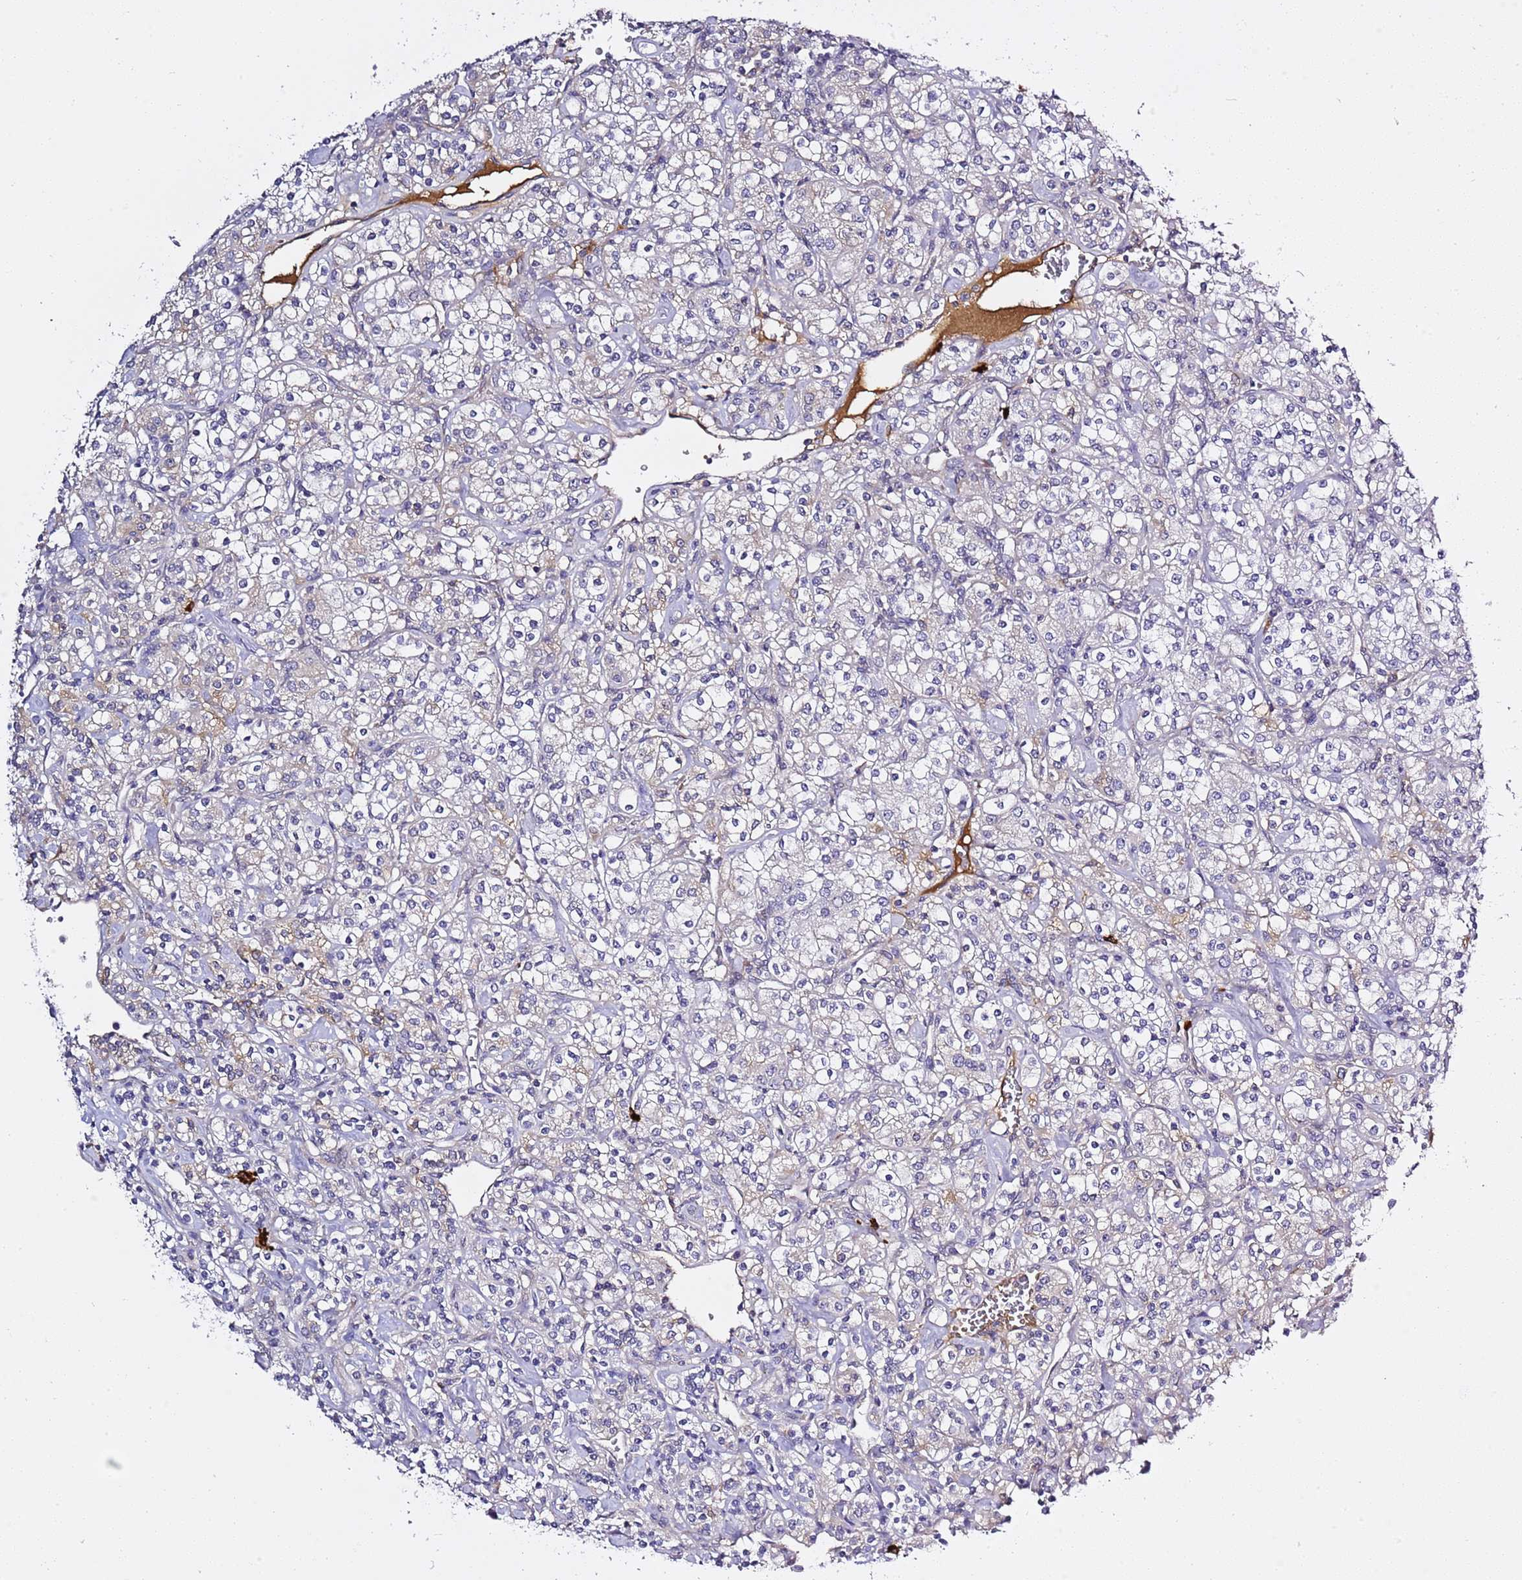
{"staining": {"intensity": "negative", "quantity": "none", "location": "none"}, "tissue": "renal cancer", "cell_type": "Tumor cells", "image_type": "cancer", "snomed": [{"axis": "morphology", "description": "Adenocarcinoma, NOS"}, {"axis": "topography", "description": "Kidney"}], "caption": "Immunohistochemistry (IHC) micrograph of neoplastic tissue: renal cancer (adenocarcinoma) stained with DAB (3,3'-diaminobenzidine) displays no significant protein positivity in tumor cells.", "gene": "RFK", "patient": {"sex": "male", "age": 77}}